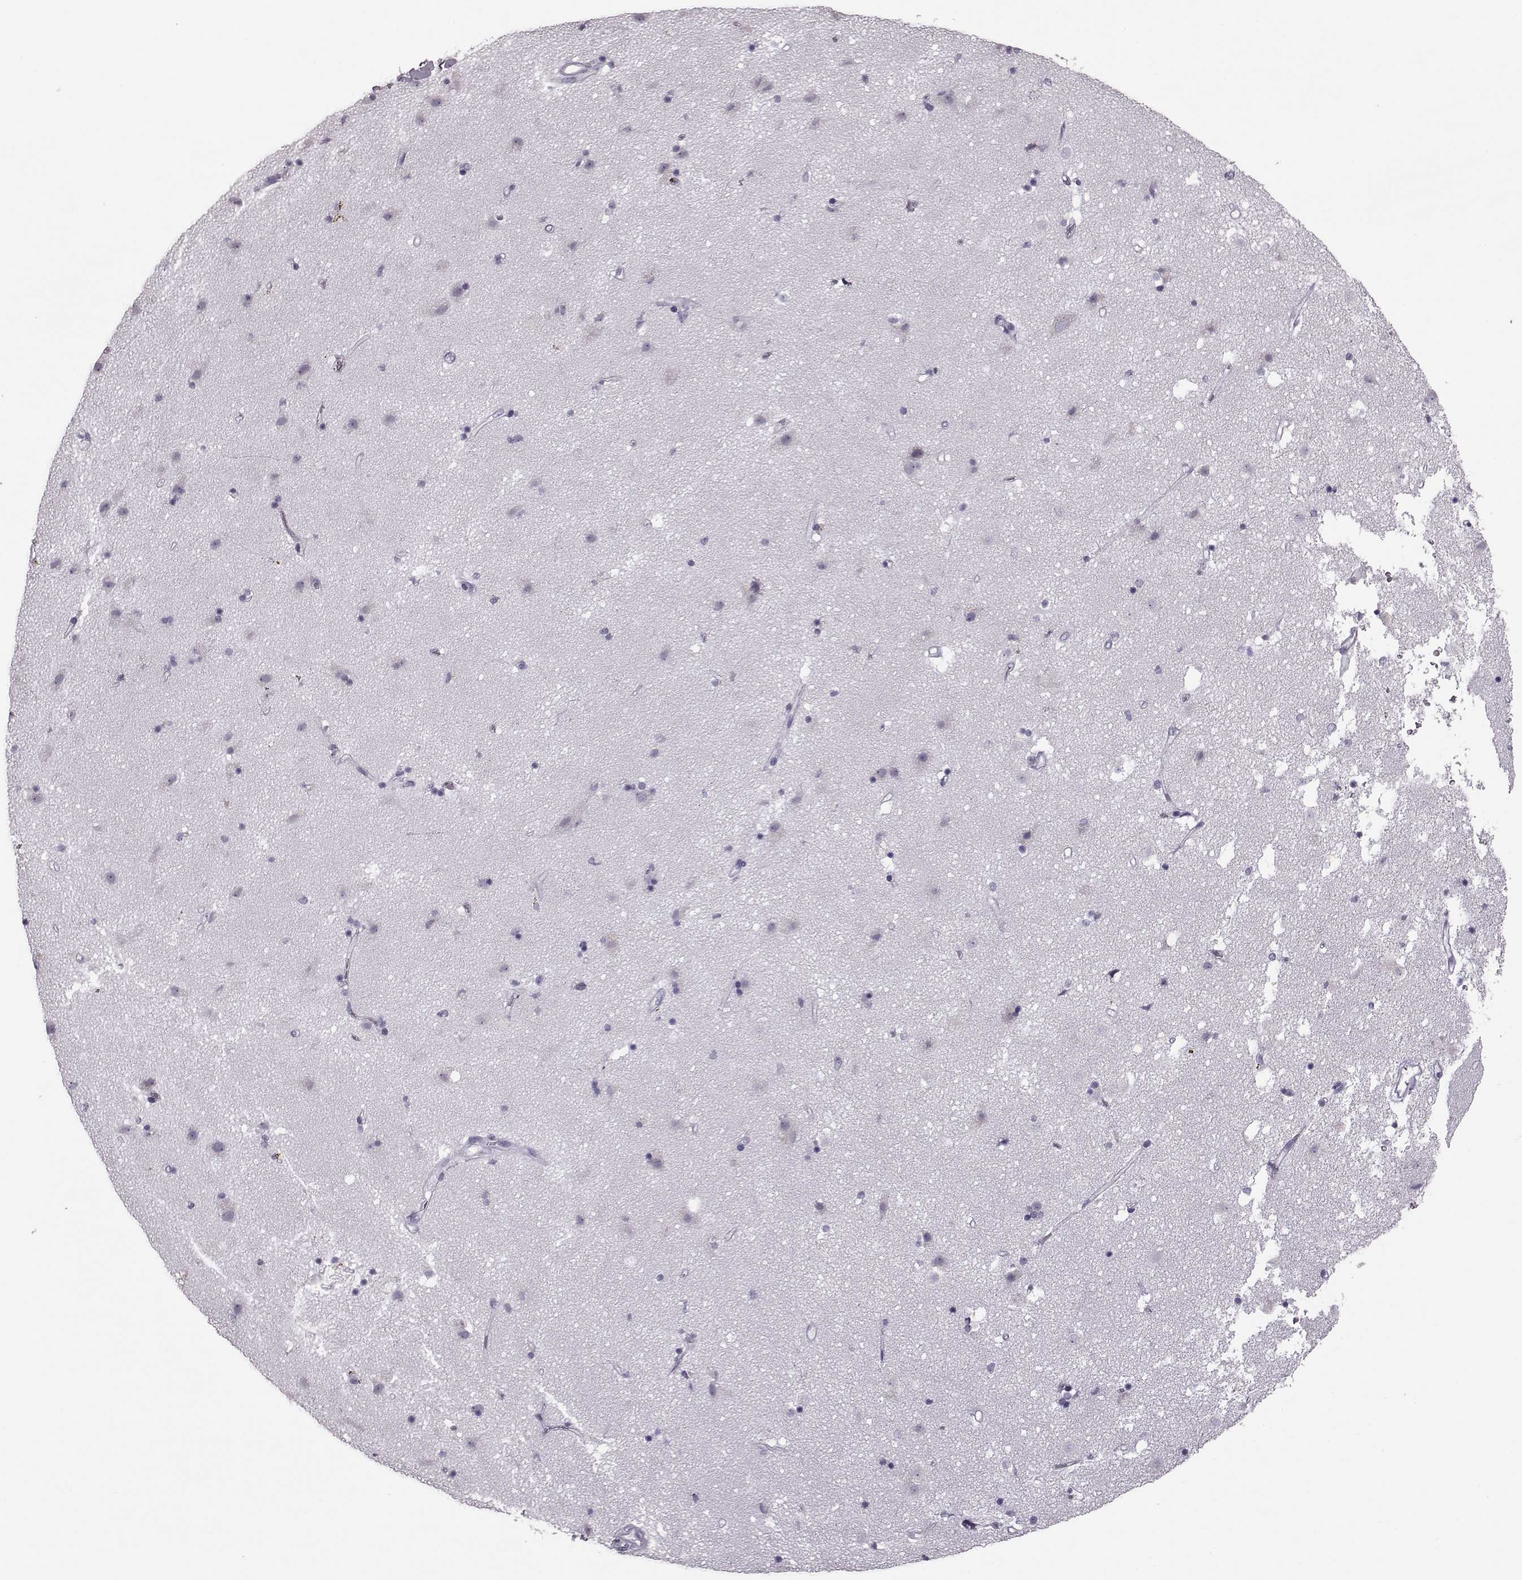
{"staining": {"intensity": "negative", "quantity": "none", "location": "none"}, "tissue": "caudate", "cell_type": "Glial cells", "image_type": "normal", "snomed": [{"axis": "morphology", "description": "Normal tissue, NOS"}, {"axis": "topography", "description": "Lateral ventricle wall"}], "caption": "Benign caudate was stained to show a protein in brown. There is no significant expression in glial cells. The staining was performed using DAB to visualize the protein expression in brown, while the nuclei were stained in blue with hematoxylin (Magnification: 20x).", "gene": "JSRP1", "patient": {"sex": "female", "age": 71}}